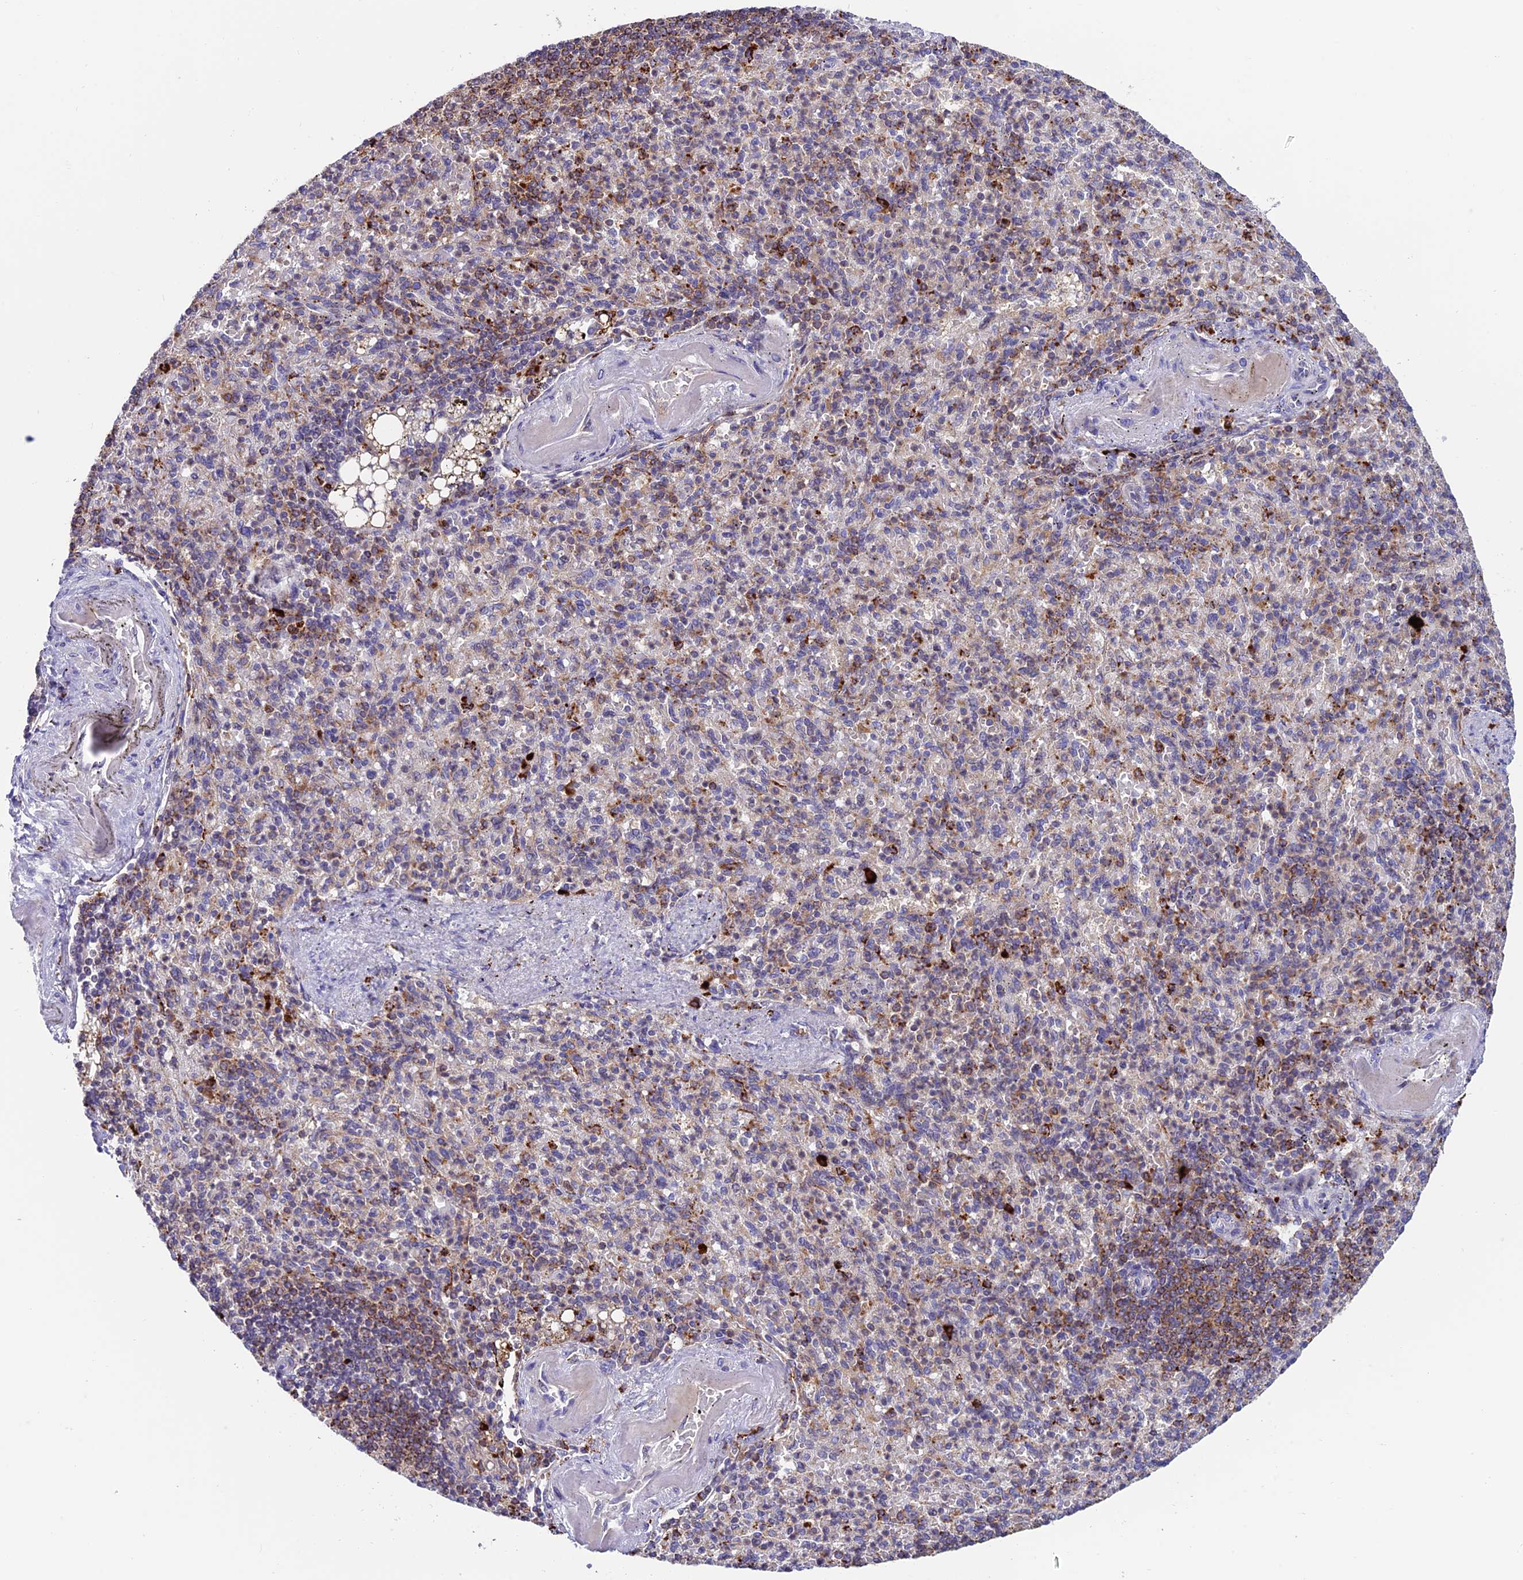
{"staining": {"intensity": "moderate", "quantity": "<25%", "location": "cytoplasmic/membranous"}, "tissue": "spleen", "cell_type": "Cells in red pulp", "image_type": "normal", "snomed": [{"axis": "morphology", "description": "Normal tissue, NOS"}, {"axis": "topography", "description": "Spleen"}], "caption": "Spleen stained with immunohistochemistry (IHC) demonstrates moderate cytoplasmic/membranous positivity in about <25% of cells in red pulp.", "gene": "ARHGEF18", "patient": {"sex": "female", "age": 74}}